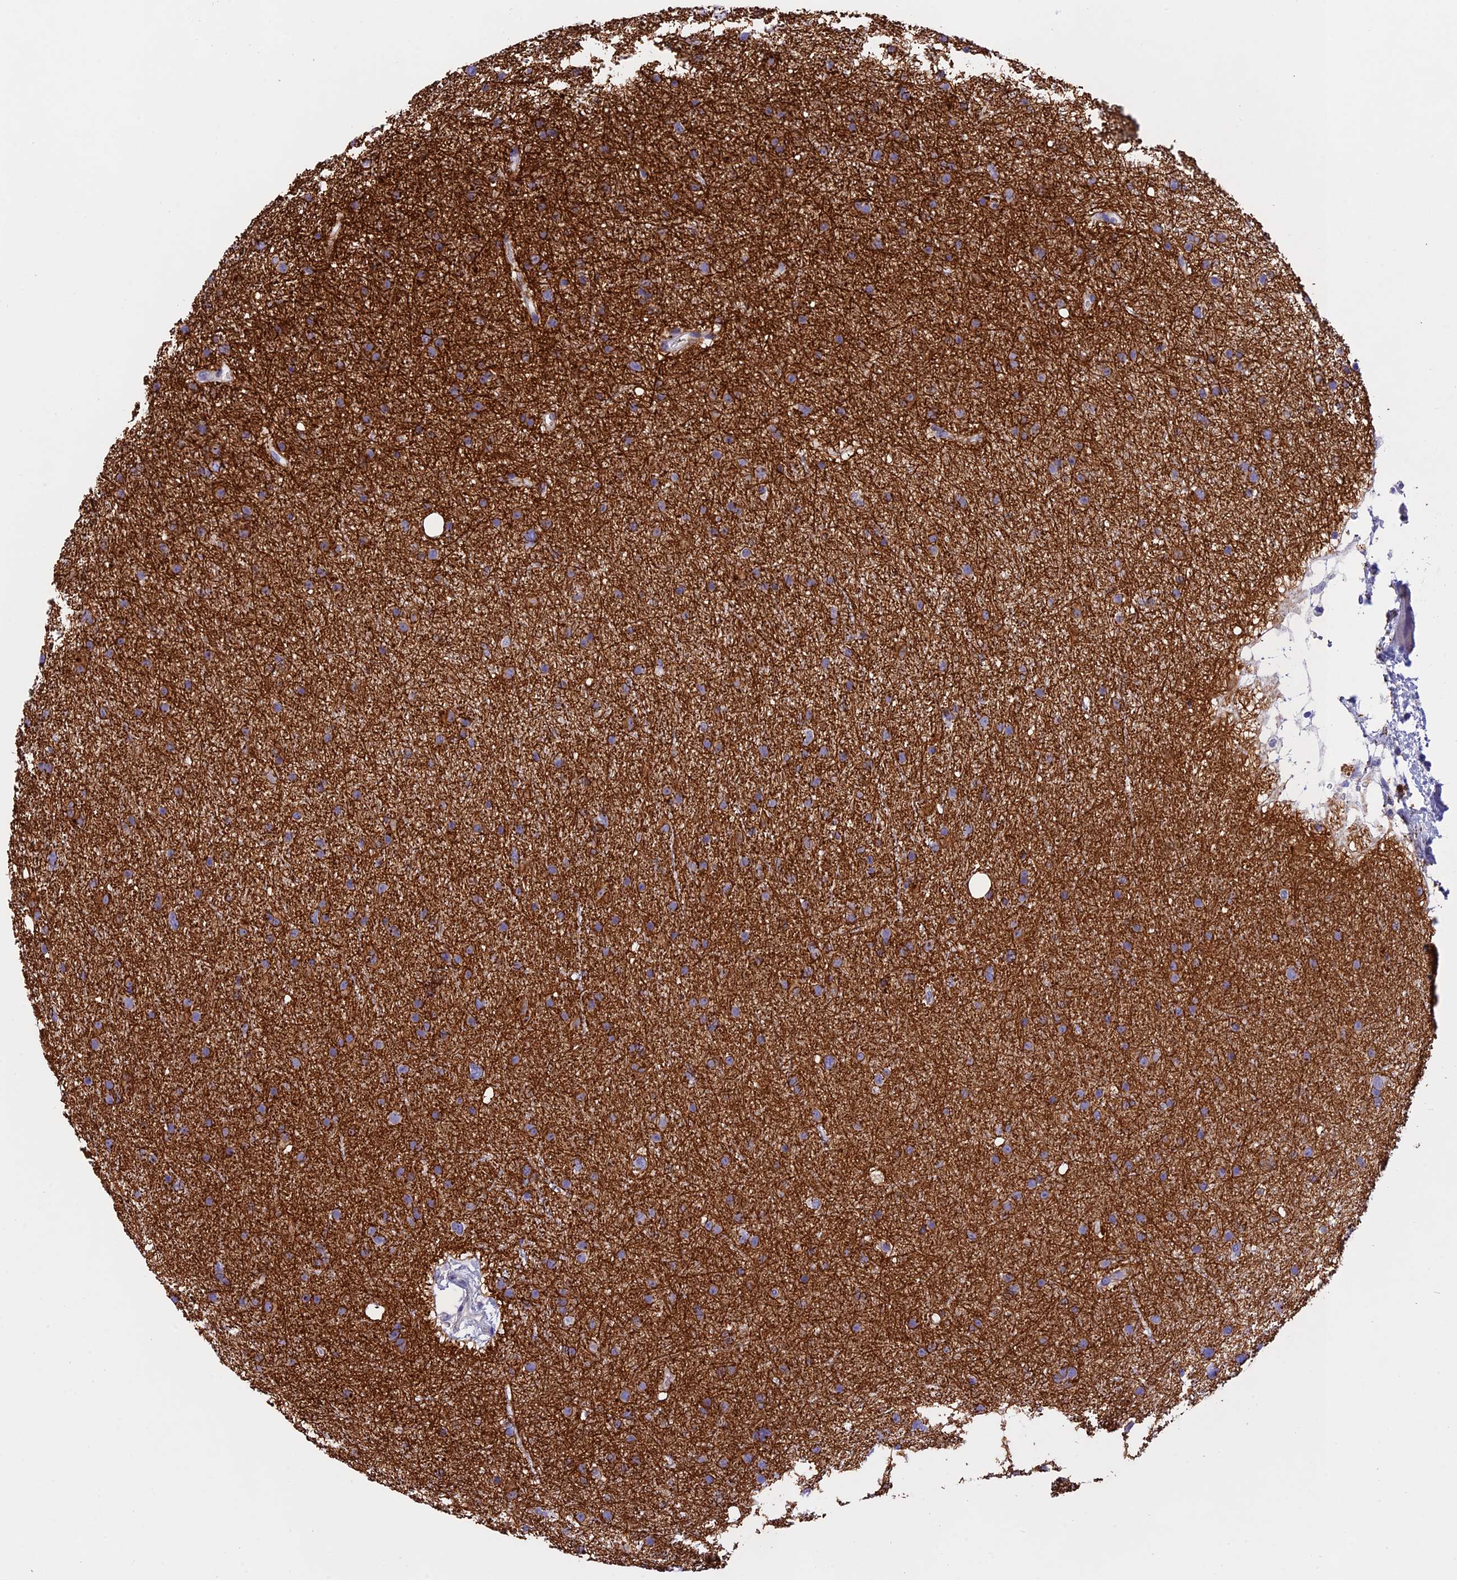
{"staining": {"intensity": "negative", "quantity": "none", "location": "none"}, "tissue": "glioma", "cell_type": "Tumor cells", "image_type": "cancer", "snomed": [{"axis": "morphology", "description": "Glioma, malignant, Low grade"}, {"axis": "topography", "description": "Cerebral cortex"}], "caption": "Immunohistochemistry of human glioma exhibits no expression in tumor cells.", "gene": "C17orf67", "patient": {"sex": "female", "age": 39}}